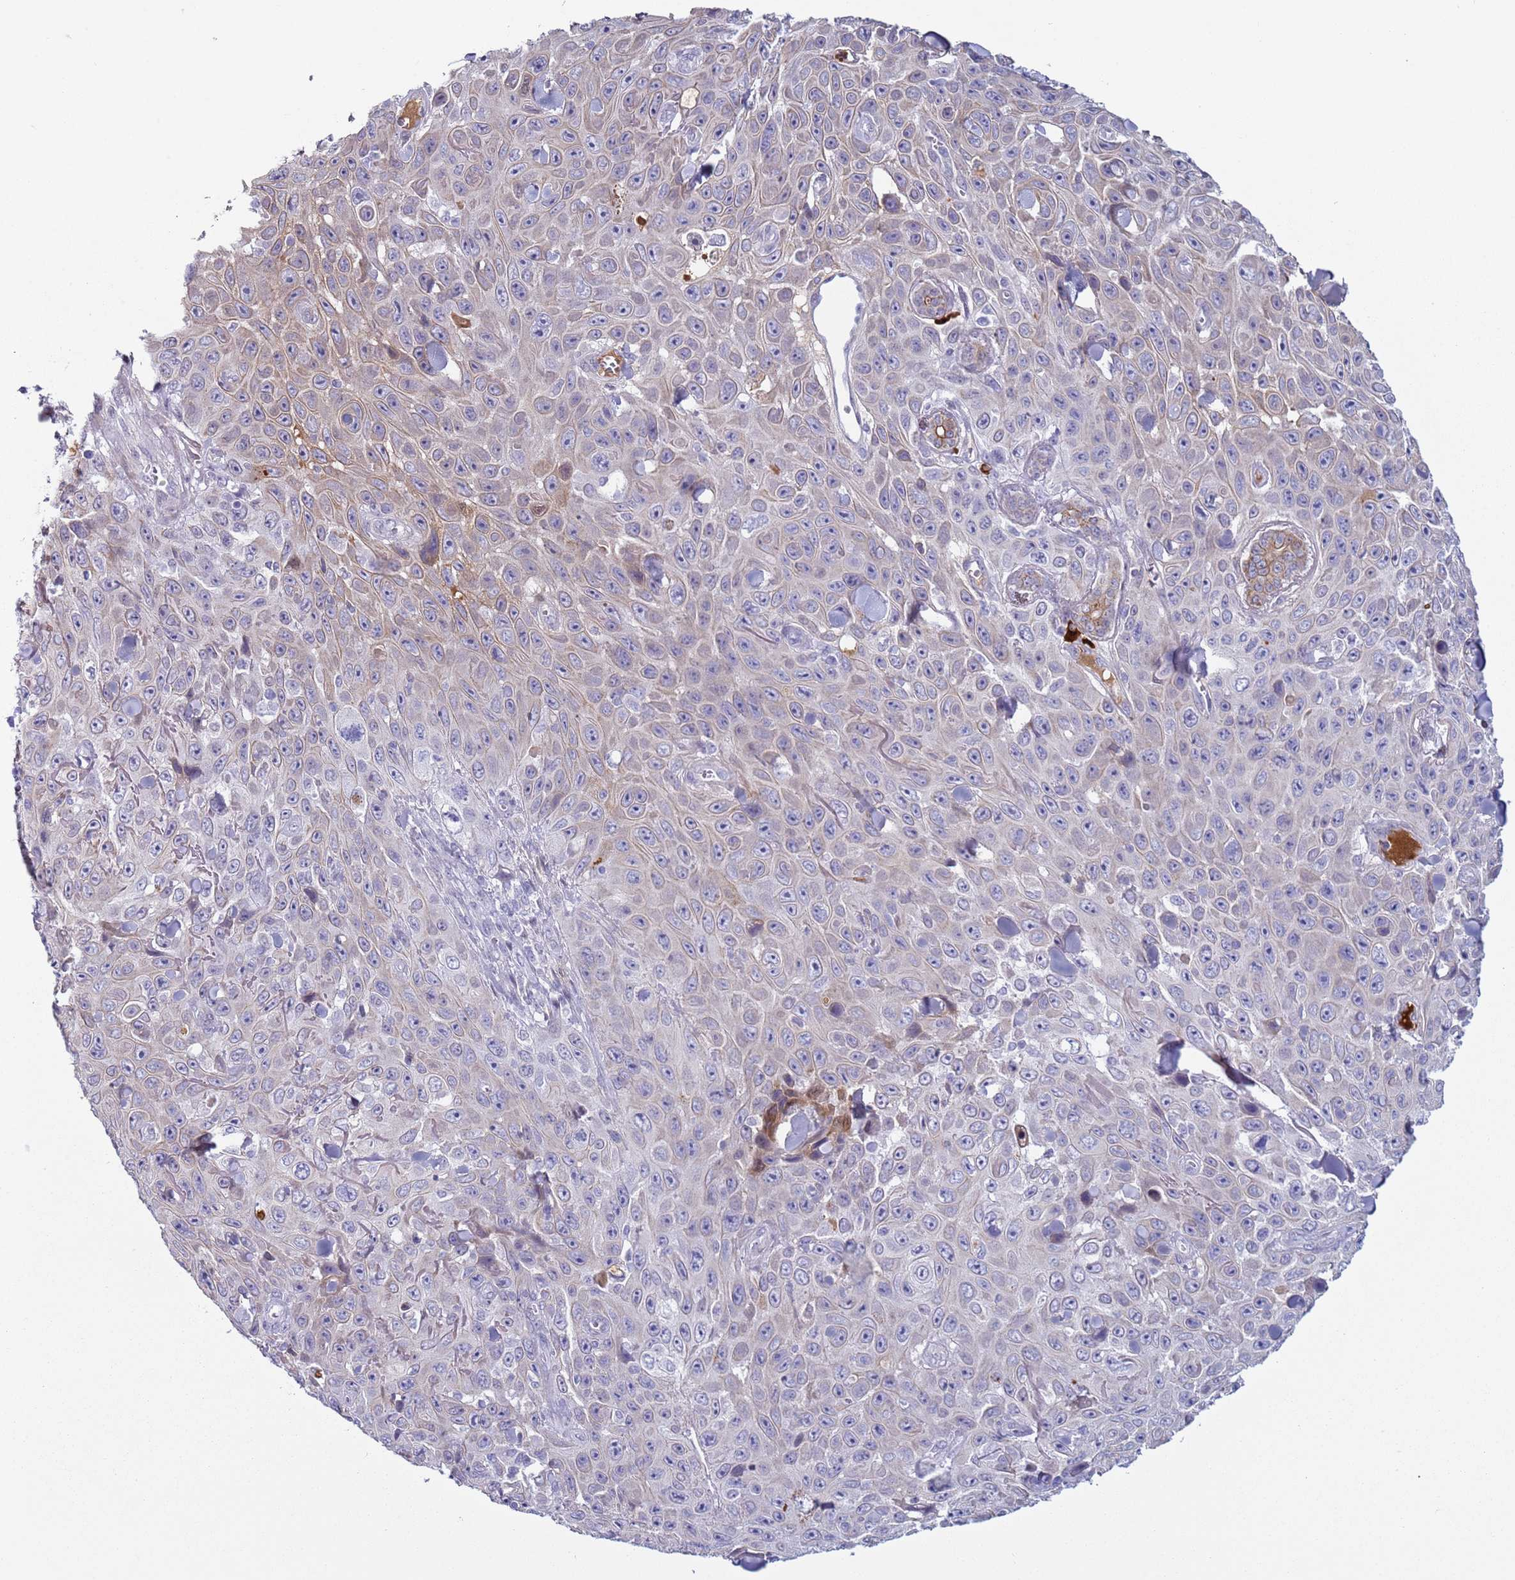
{"staining": {"intensity": "moderate", "quantity": "<25%", "location": "cytoplasmic/membranous"}, "tissue": "skin cancer", "cell_type": "Tumor cells", "image_type": "cancer", "snomed": [{"axis": "morphology", "description": "Squamous cell carcinoma, NOS"}, {"axis": "topography", "description": "Skin"}], "caption": "An IHC image of tumor tissue is shown. Protein staining in brown labels moderate cytoplasmic/membranous positivity in skin squamous cell carcinoma within tumor cells.", "gene": "NPAP1", "patient": {"sex": "male", "age": 82}}